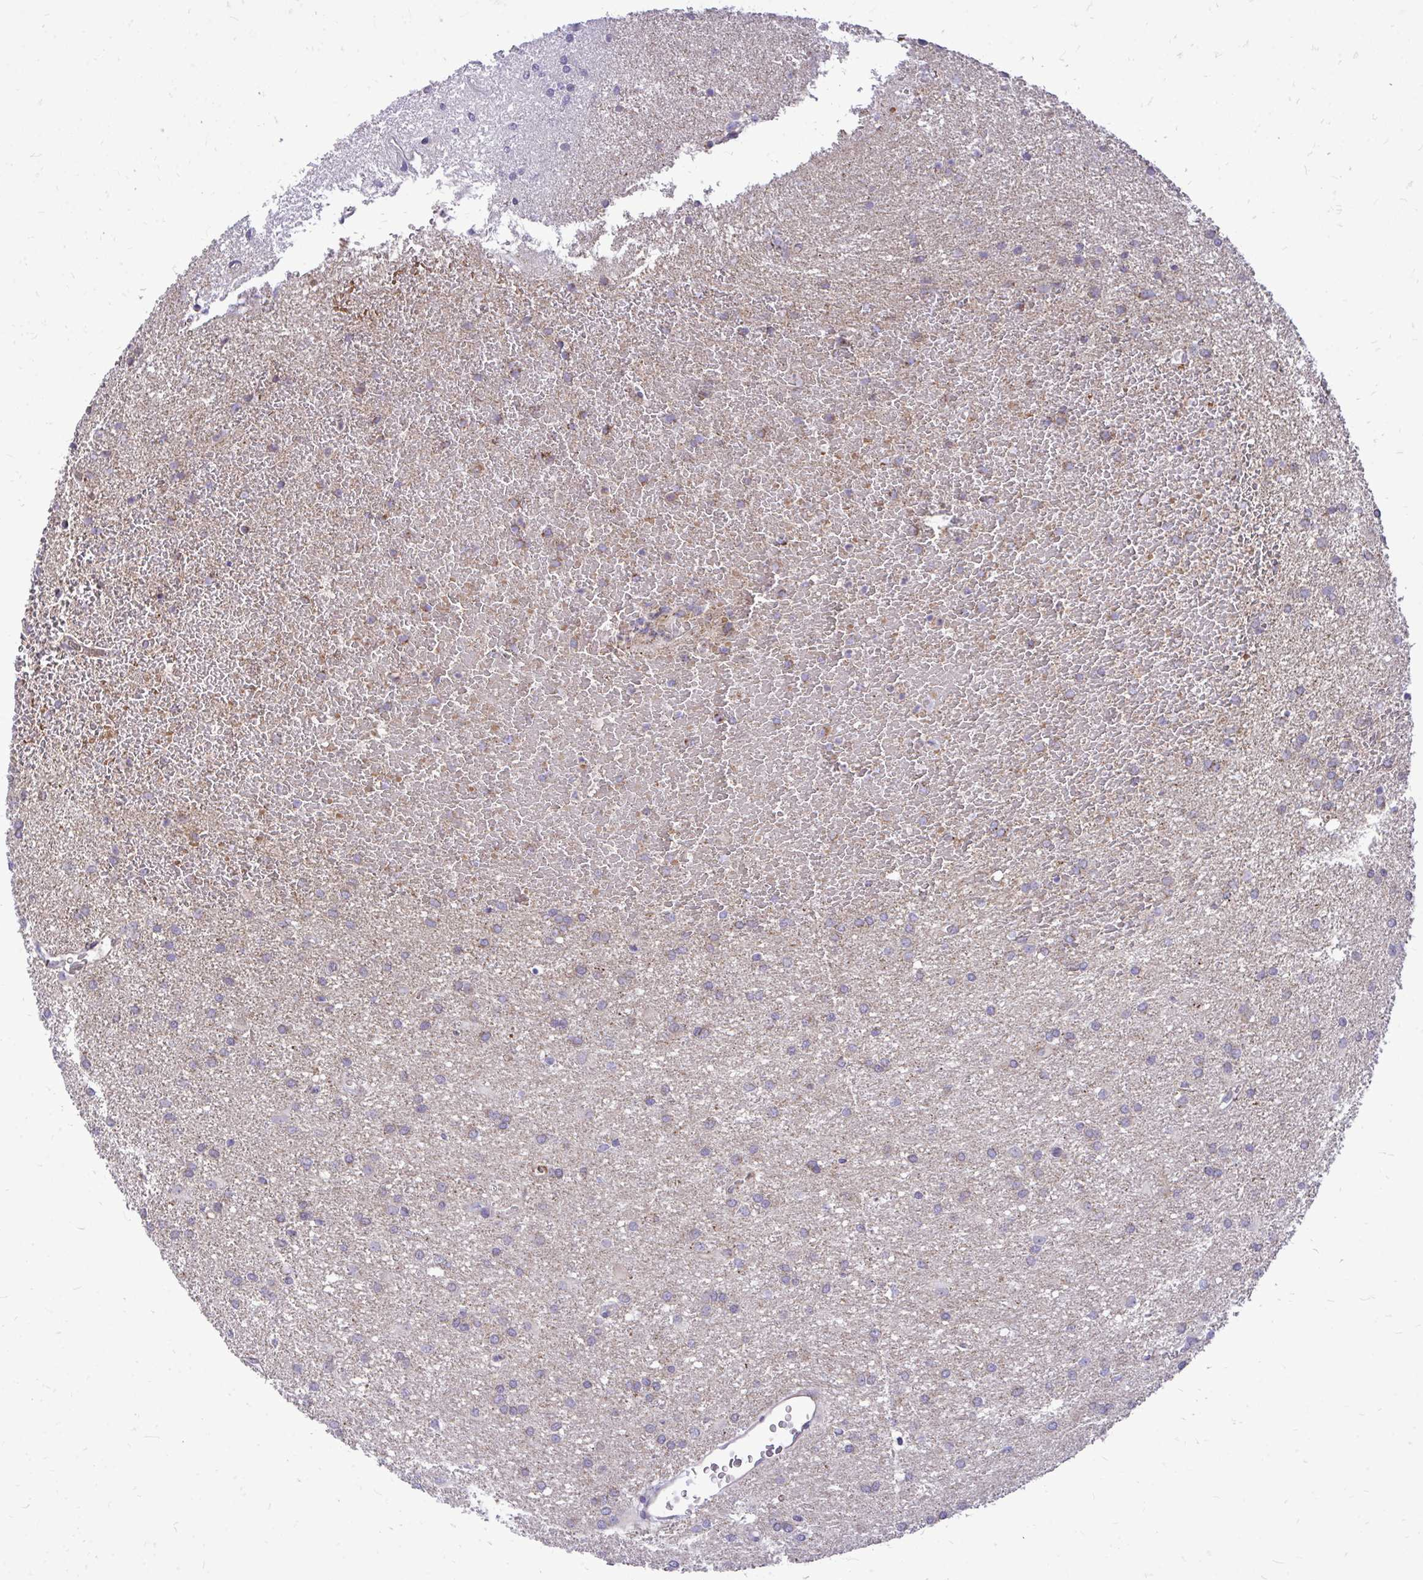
{"staining": {"intensity": "weak", "quantity": "<25%", "location": "cytoplasmic/membranous"}, "tissue": "glioma", "cell_type": "Tumor cells", "image_type": "cancer", "snomed": [{"axis": "morphology", "description": "Glioma, malignant, High grade"}, {"axis": "topography", "description": "Brain"}], "caption": "DAB immunohistochemical staining of human glioma reveals no significant positivity in tumor cells.", "gene": "UBE2C", "patient": {"sex": "female", "age": 50}}